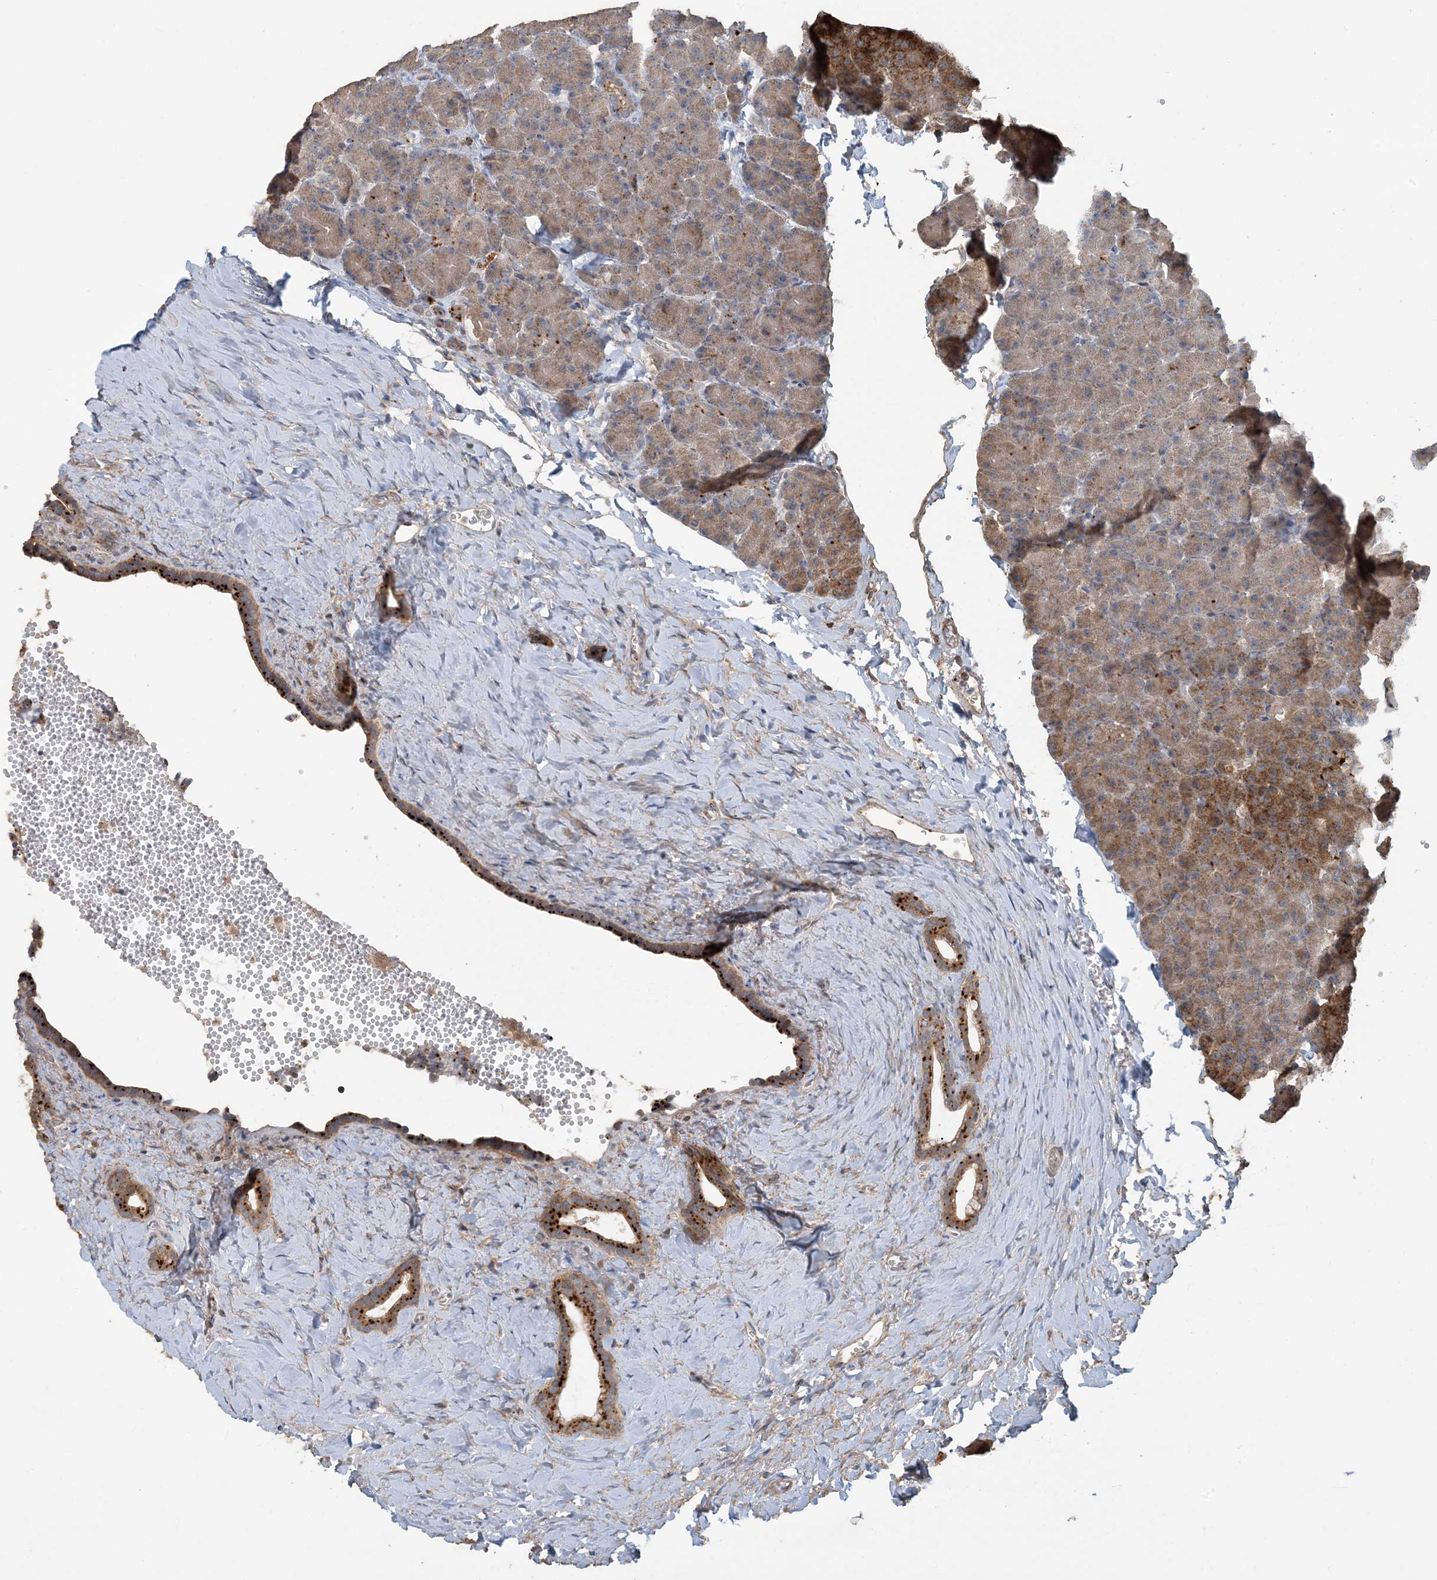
{"staining": {"intensity": "moderate", "quantity": ">75%", "location": "cytoplasmic/membranous"}, "tissue": "pancreas", "cell_type": "Exocrine glandular cells", "image_type": "normal", "snomed": [{"axis": "morphology", "description": "Normal tissue, NOS"}, {"axis": "morphology", "description": "Carcinoid, malignant, NOS"}, {"axis": "topography", "description": "Pancreas"}], "caption": "Immunohistochemical staining of unremarkable pancreas shows >75% levels of moderate cytoplasmic/membranous protein staining in about >75% of exocrine glandular cells.", "gene": "LTN1", "patient": {"sex": "female", "age": 35}}